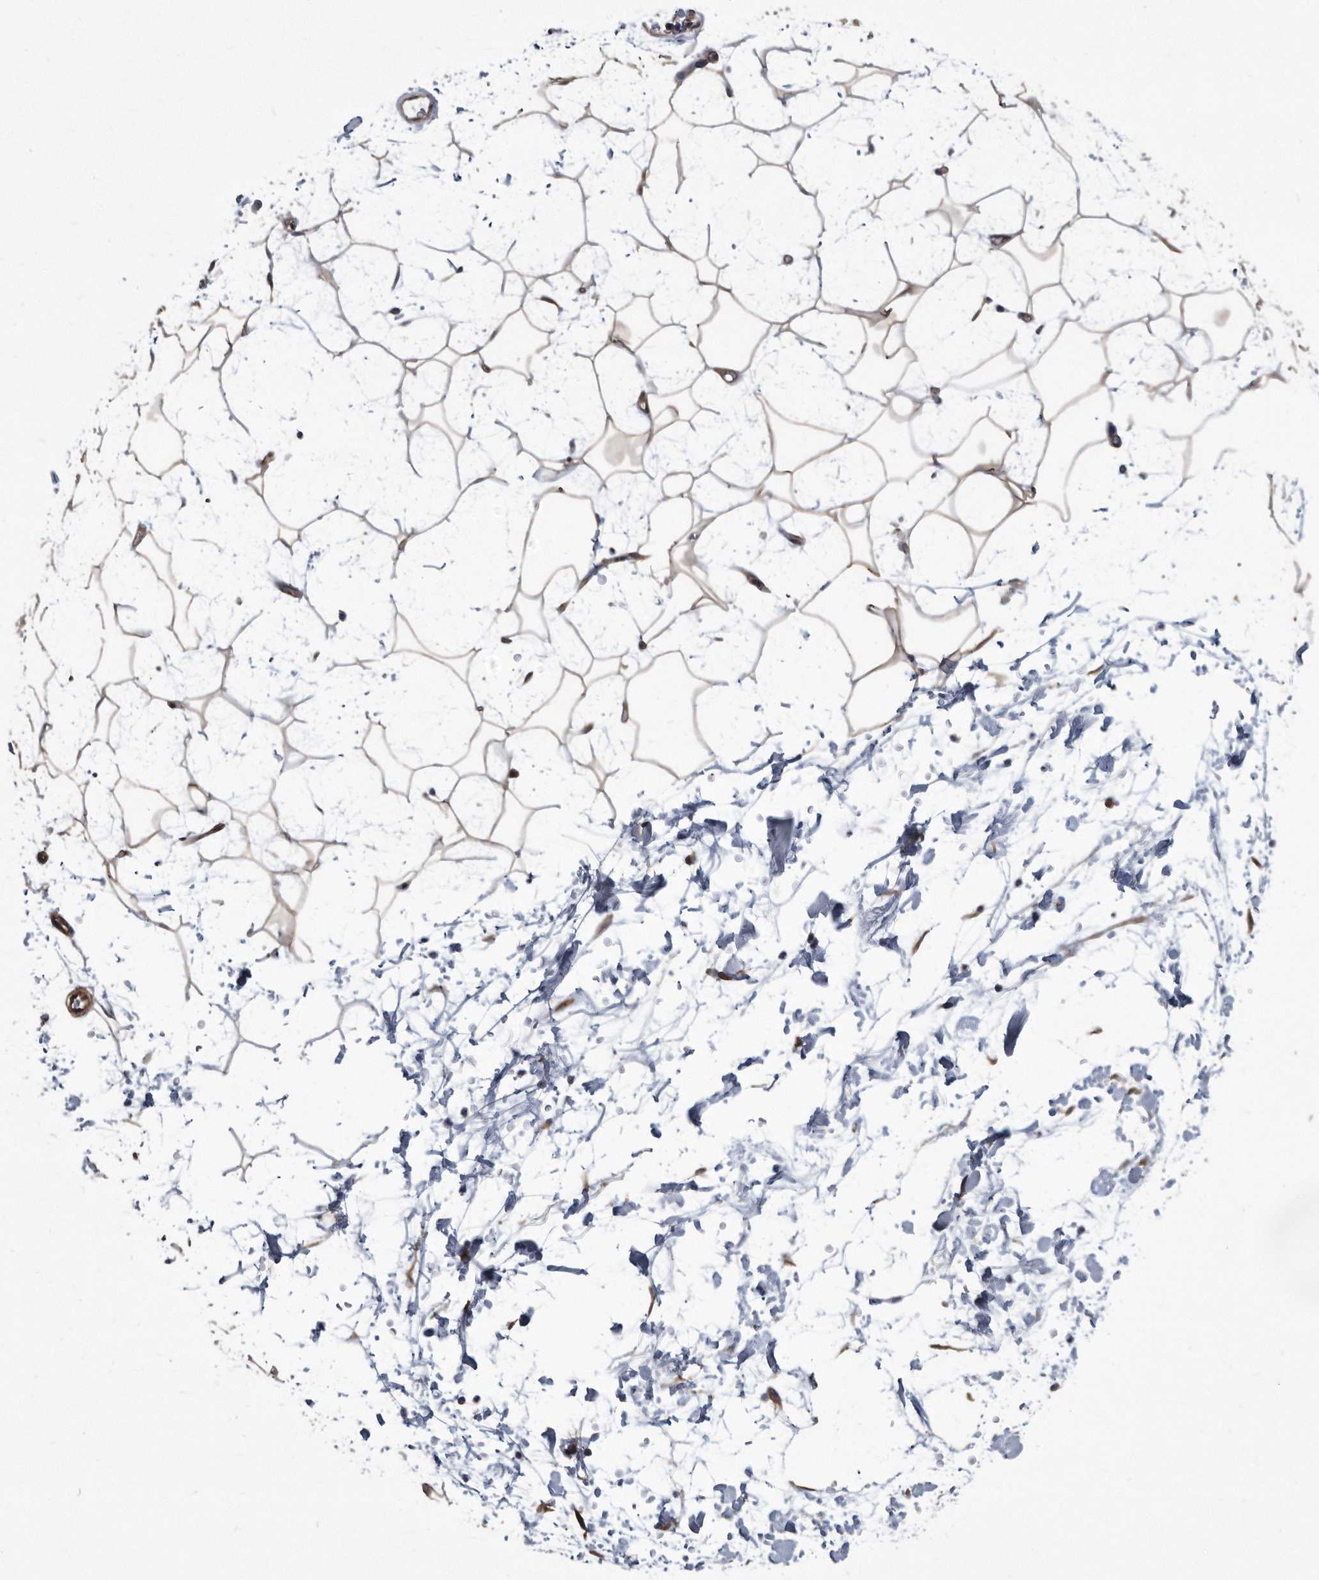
{"staining": {"intensity": "weak", "quantity": ">75%", "location": "cytoplasmic/membranous"}, "tissue": "adipose tissue", "cell_type": "Adipocytes", "image_type": "normal", "snomed": [{"axis": "morphology", "description": "Normal tissue, NOS"}, {"axis": "topography", "description": "Soft tissue"}], "caption": "A brown stain shows weak cytoplasmic/membranous staining of a protein in adipocytes of unremarkable adipose tissue.", "gene": "ARMCX1", "patient": {"sex": "male", "age": 72}}